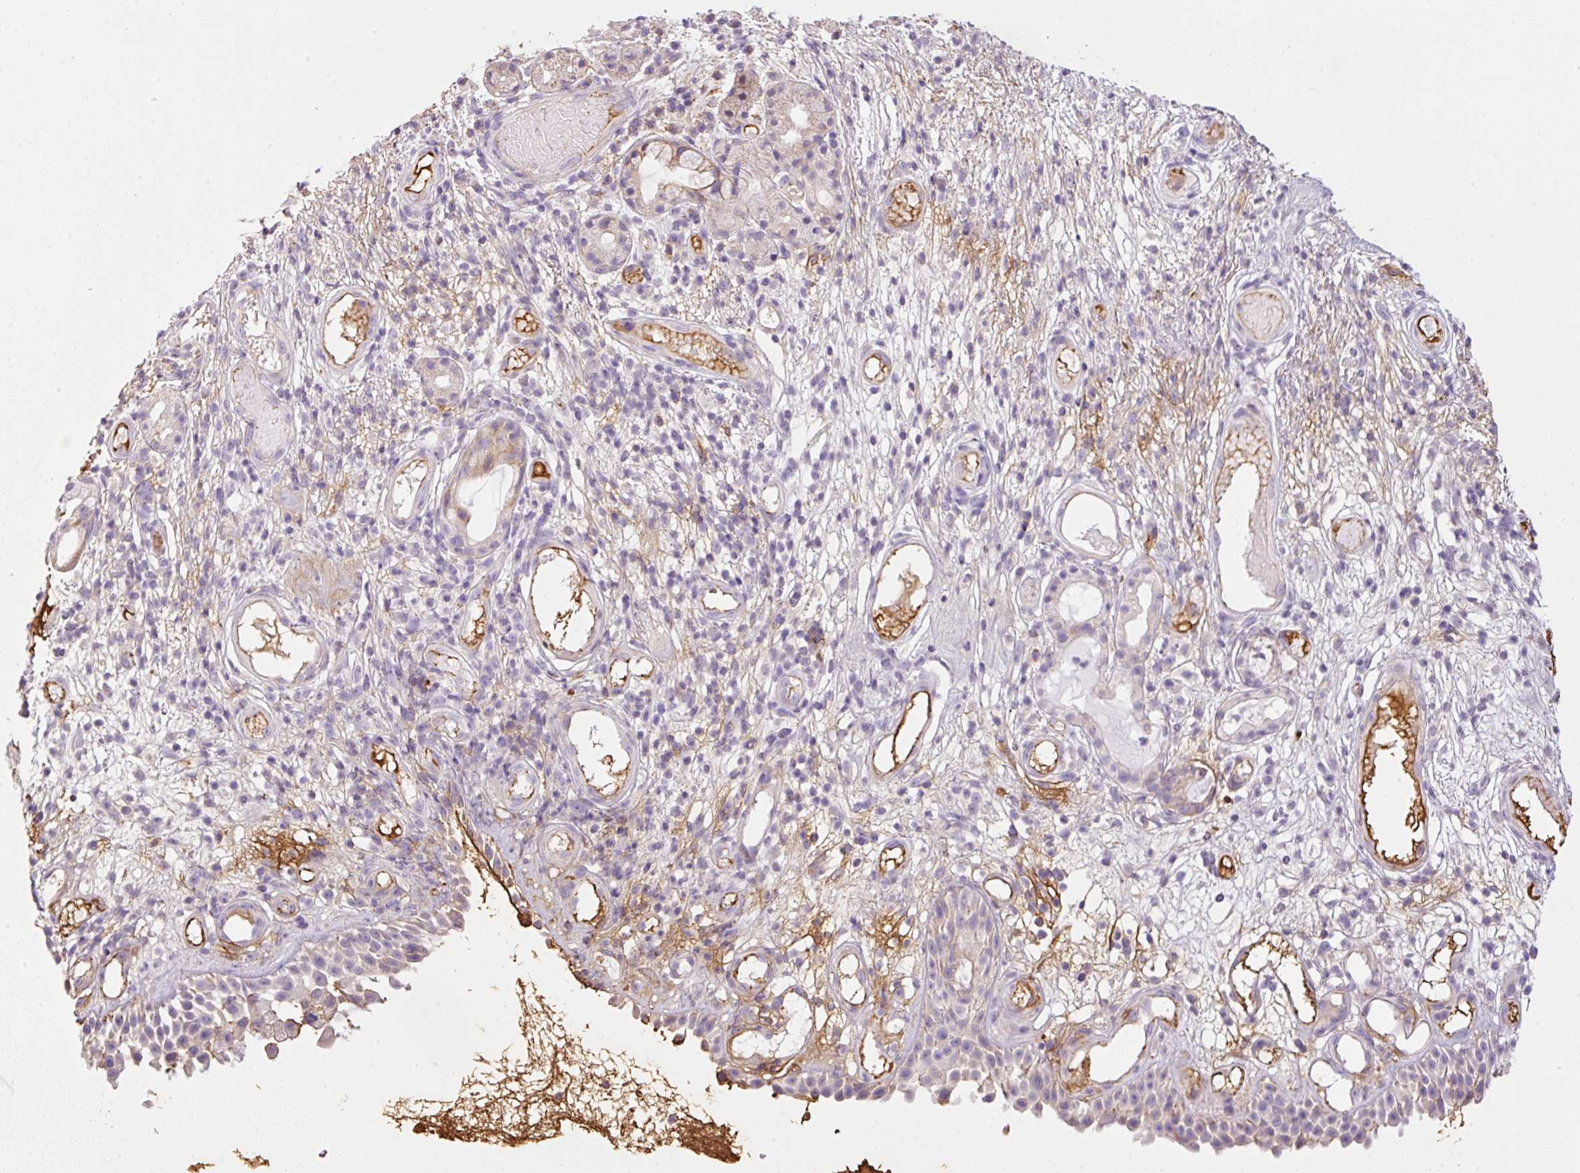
{"staining": {"intensity": "weak", "quantity": "25%-75%", "location": "cytoplasmic/membranous"}, "tissue": "nasopharynx", "cell_type": "Respiratory epithelial cells", "image_type": "normal", "snomed": [{"axis": "morphology", "description": "Normal tissue, NOS"}, {"axis": "morphology", "description": "Inflammation, NOS"}, {"axis": "topography", "description": "Nasopharynx"}], "caption": "Respiratory epithelial cells demonstrate low levels of weak cytoplasmic/membranous positivity in approximately 25%-75% of cells in unremarkable human nasopharynx.", "gene": "KPNA5", "patient": {"sex": "male", "age": 54}}